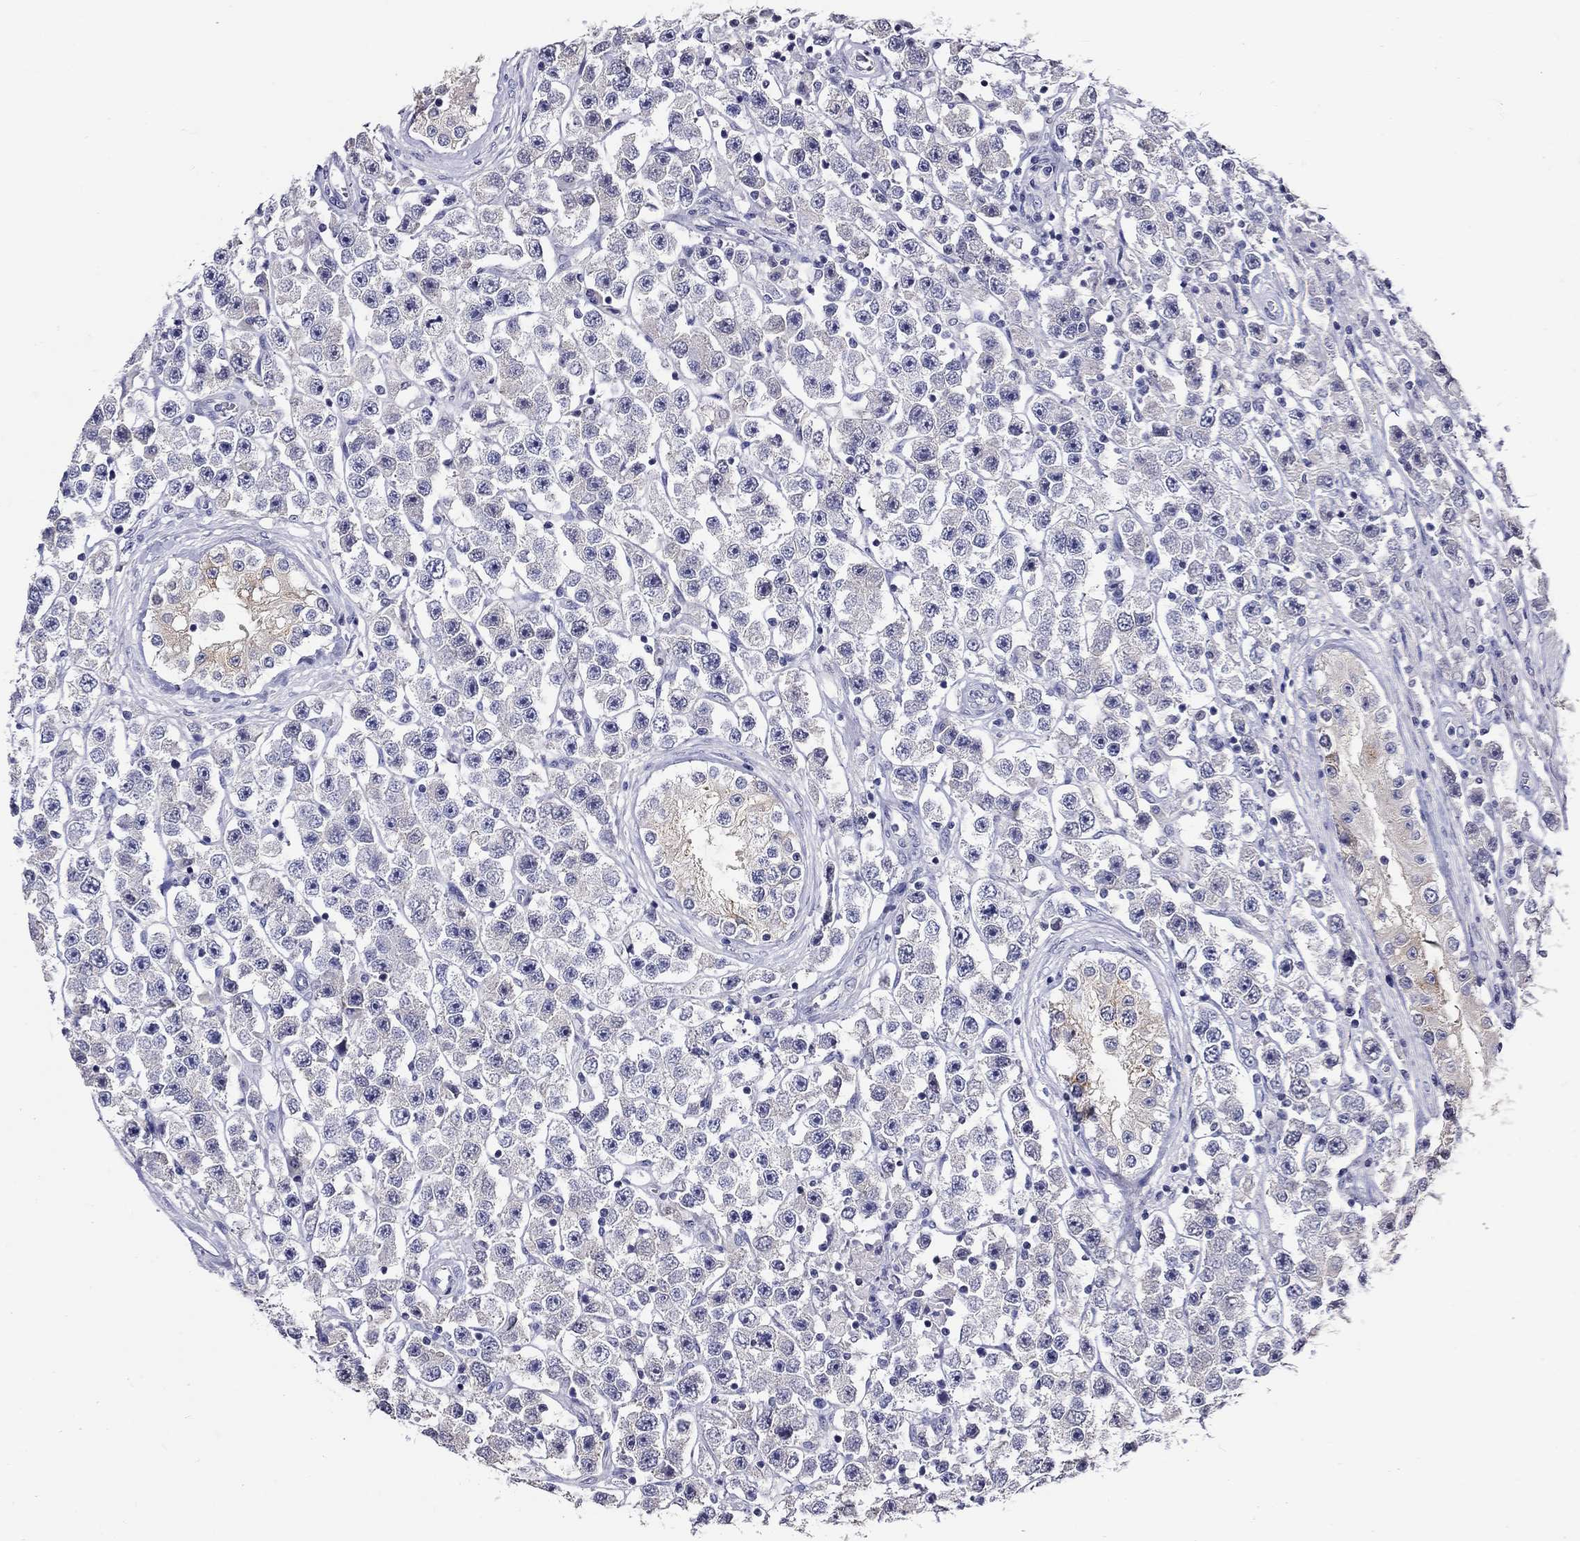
{"staining": {"intensity": "negative", "quantity": "none", "location": "none"}, "tissue": "testis cancer", "cell_type": "Tumor cells", "image_type": "cancer", "snomed": [{"axis": "morphology", "description": "Seminoma, NOS"}, {"axis": "topography", "description": "Testis"}], "caption": "An image of testis cancer stained for a protein shows no brown staining in tumor cells.", "gene": "SLC30A3", "patient": {"sex": "male", "age": 45}}